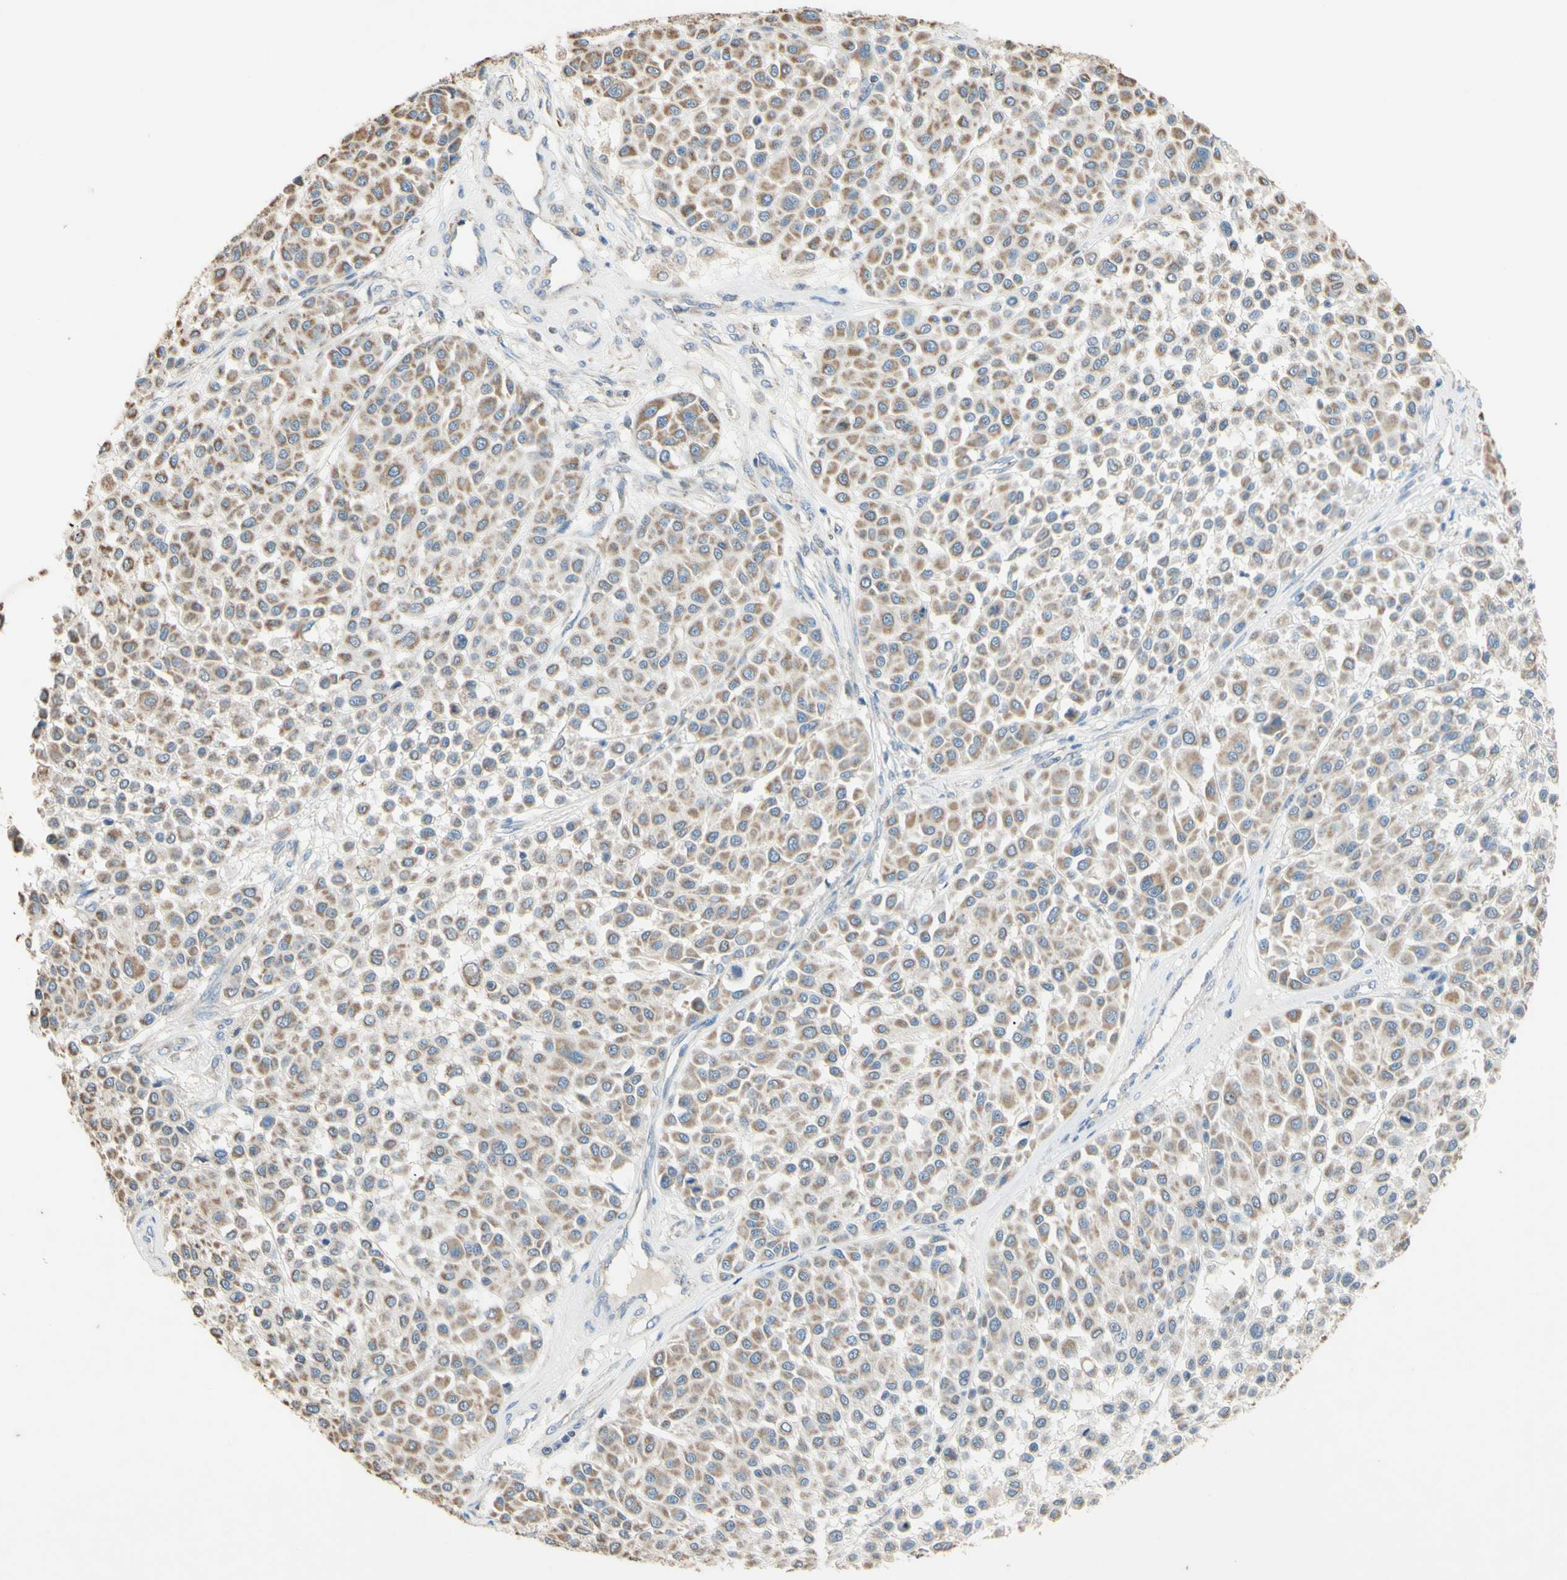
{"staining": {"intensity": "moderate", "quantity": ">75%", "location": "cytoplasmic/membranous"}, "tissue": "melanoma", "cell_type": "Tumor cells", "image_type": "cancer", "snomed": [{"axis": "morphology", "description": "Malignant melanoma, Metastatic site"}, {"axis": "topography", "description": "Soft tissue"}], "caption": "Protein expression by IHC exhibits moderate cytoplasmic/membranous positivity in about >75% of tumor cells in malignant melanoma (metastatic site).", "gene": "PTGIS", "patient": {"sex": "male", "age": 41}}